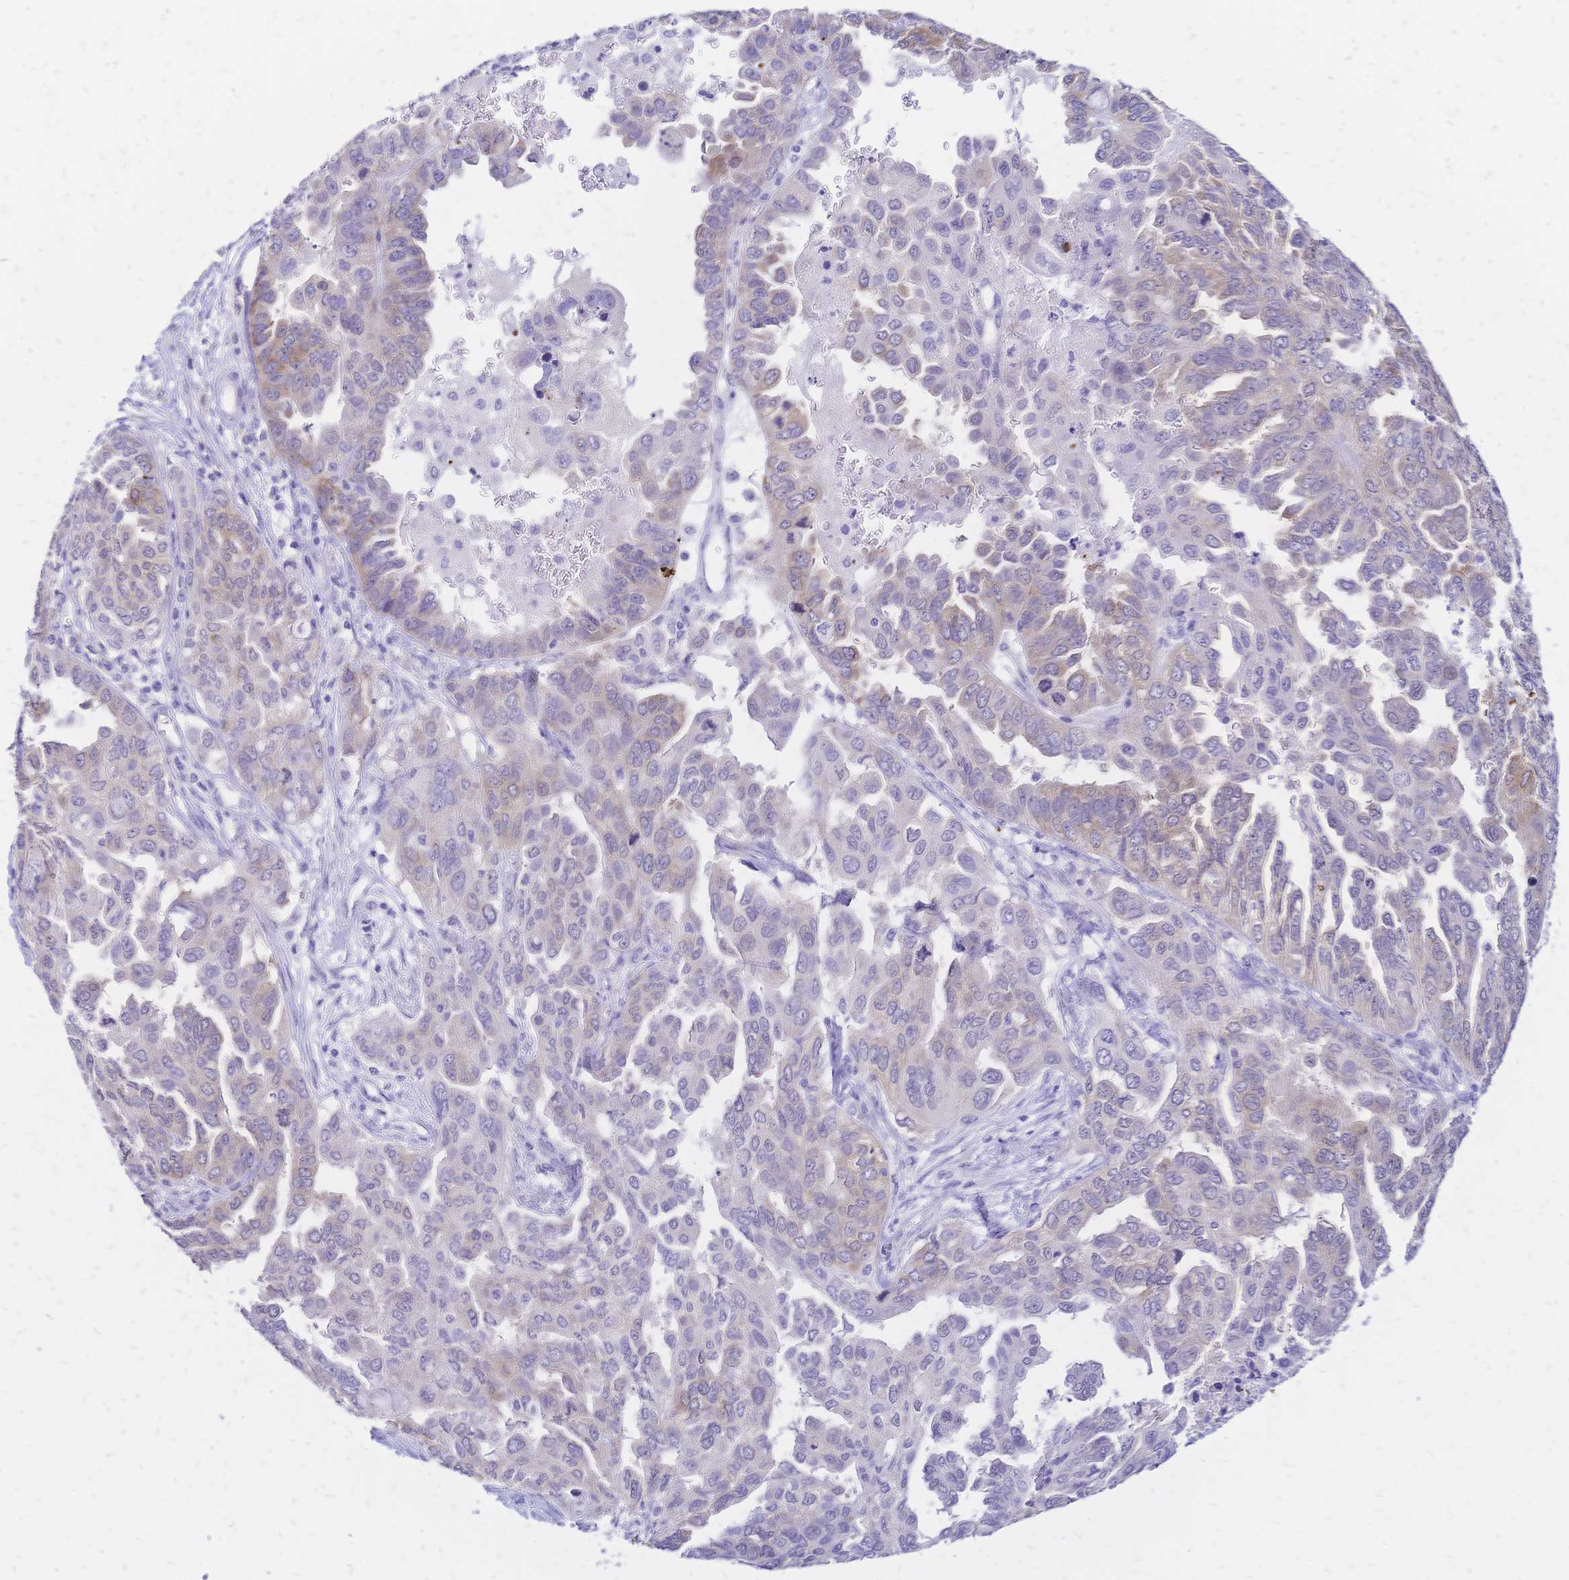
{"staining": {"intensity": "weak", "quantity": "<25%", "location": "cytoplasmic/membranous"}, "tissue": "ovarian cancer", "cell_type": "Tumor cells", "image_type": "cancer", "snomed": [{"axis": "morphology", "description": "Cystadenocarcinoma, serous, NOS"}, {"axis": "topography", "description": "Ovary"}], "caption": "The IHC histopathology image has no significant positivity in tumor cells of serous cystadenocarcinoma (ovarian) tissue.", "gene": "GRB7", "patient": {"sex": "female", "age": 53}}